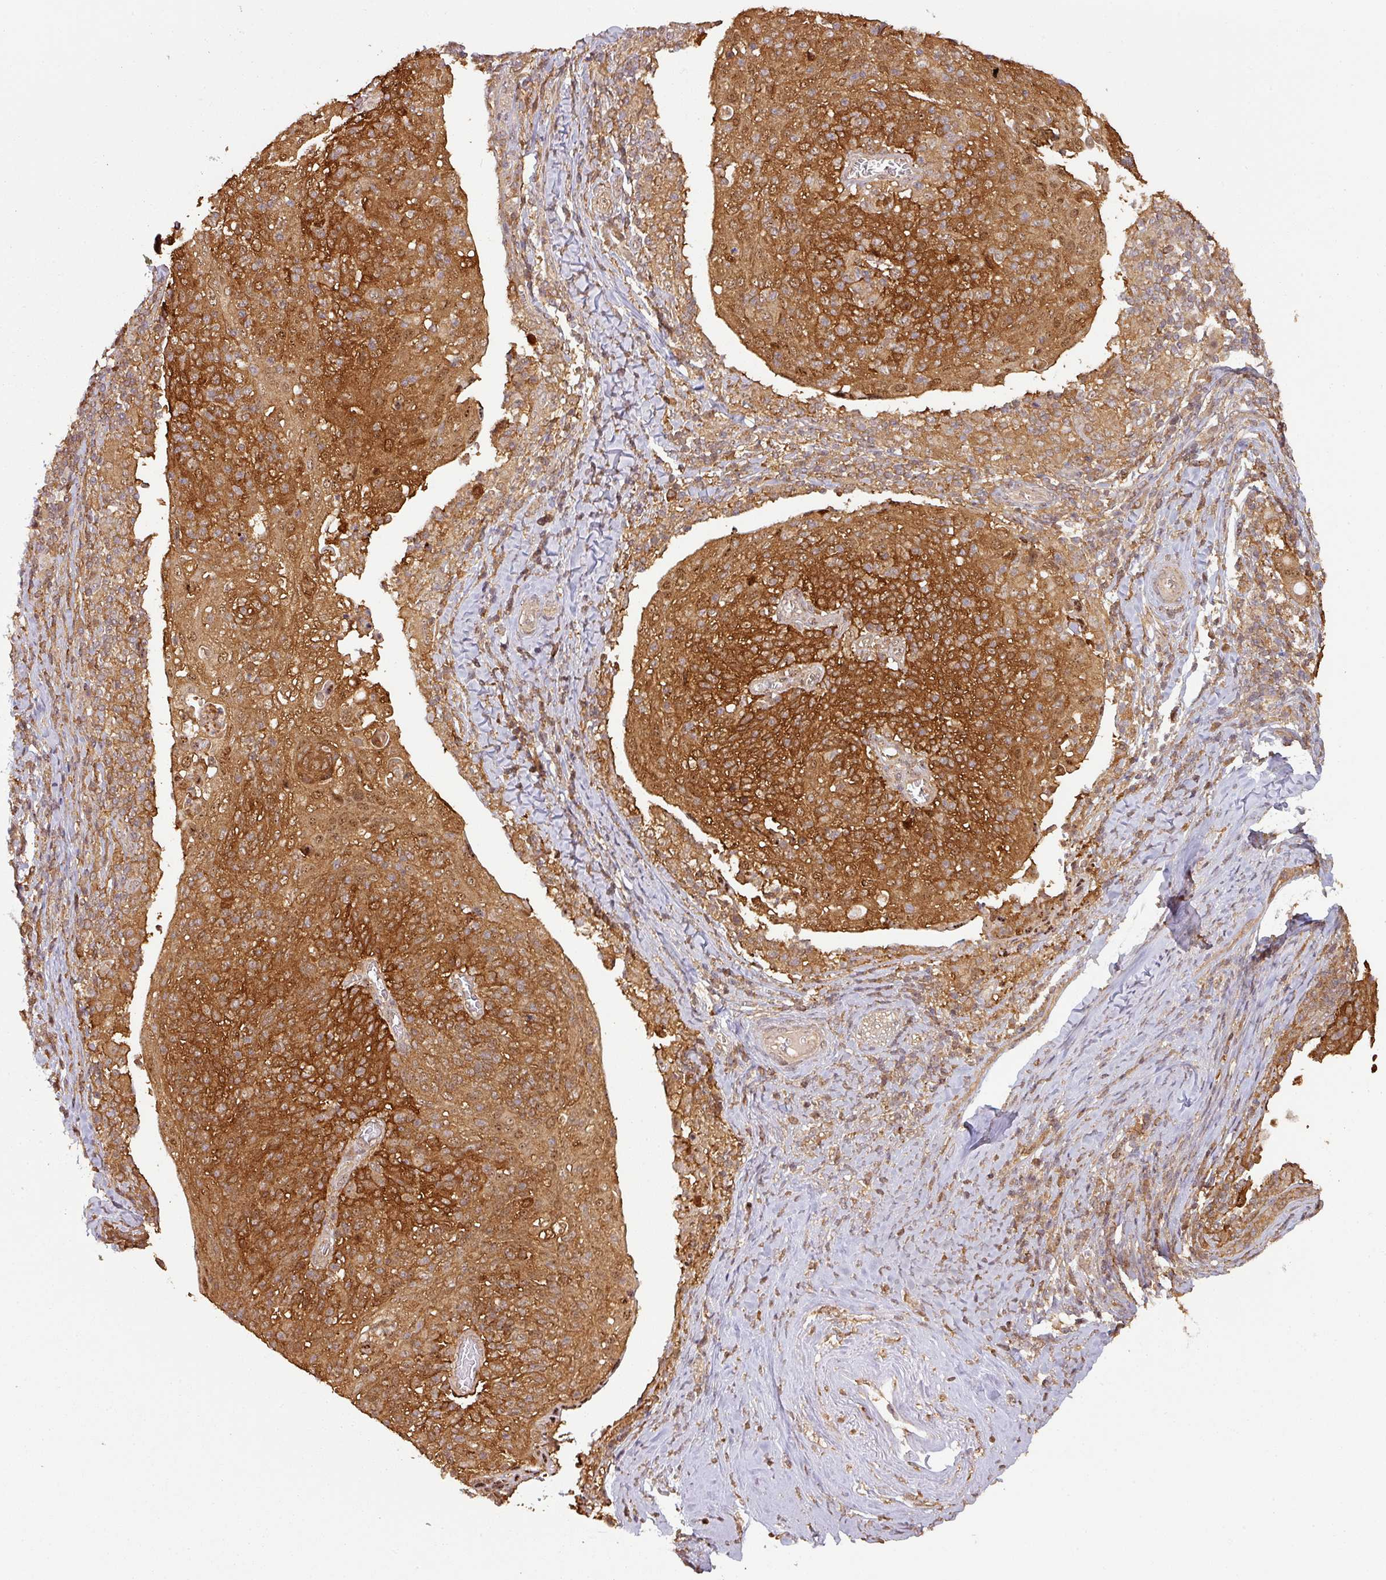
{"staining": {"intensity": "strong", "quantity": ">75%", "location": "cytoplasmic/membranous"}, "tissue": "cervical cancer", "cell_type": "Tumor cells", "image_type": "cancer", "snomed": [{"axis": "morphology", "description": "Squamous cell carcinoma, NOS"}, {"axis": "topography", "description": "Cervix"}], "caption": "Protein analysis of squamous cell carcinoma (cervical) tissue demonstrates strong cytoplasmic/membranous expression in approximately >75% of tumor cells.", "gene": "ZNF322", "patient": {"sex": "female", "age": 52}}